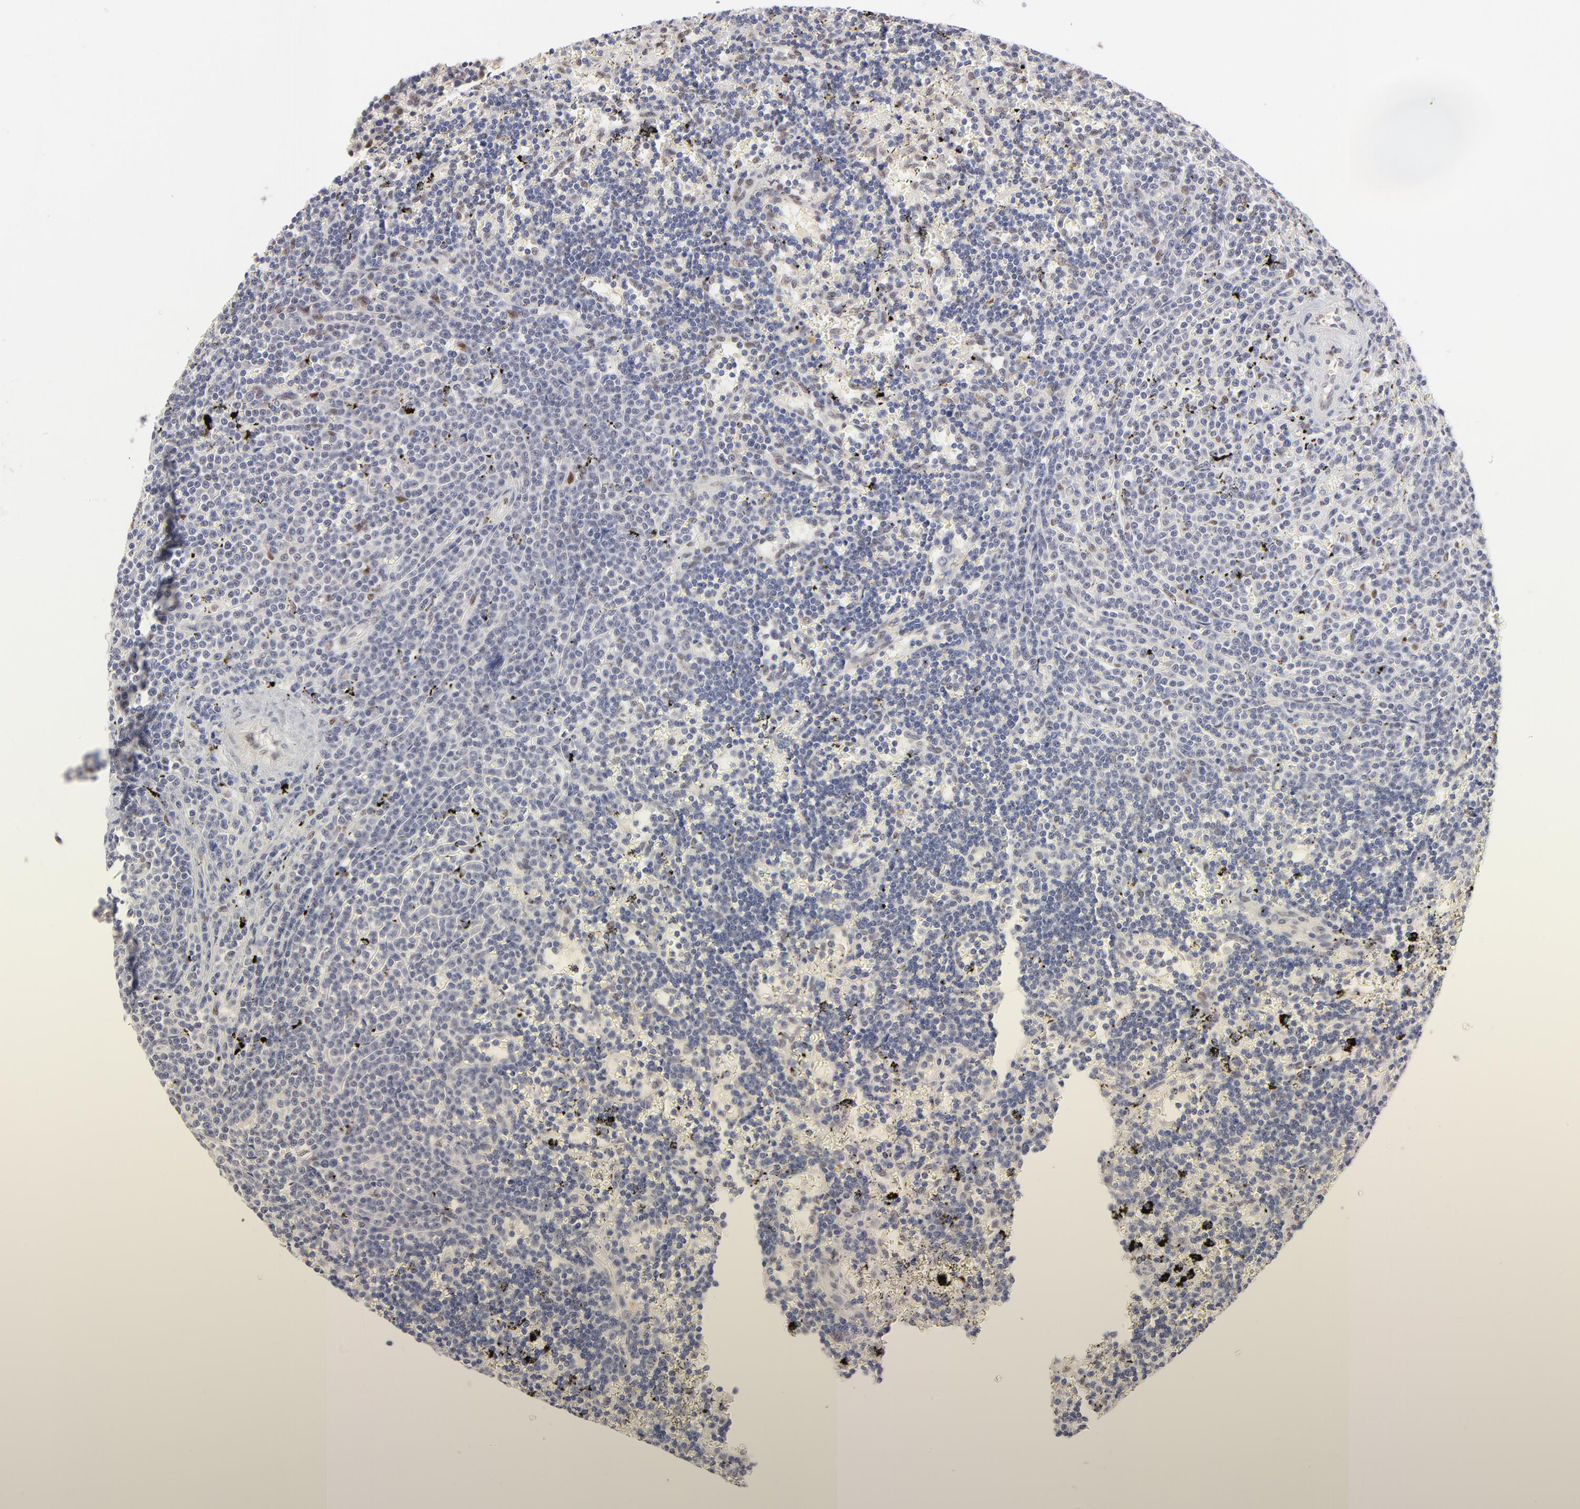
{"staining": {"intensity": "weak", "quantity": "25%-75%", "location": "nuclear"}, "tissue": "lymphoma", "cell_type": "Tumor cells", "image_type": "cancer", "snomed": [{"axis": "morphology", "description": "Malignant lymphoma, non-Hodgkin's type, Low grade"}, {"axis": "topography", "description": "Spleen"}], "caption": "Immunohistochemistry (IHC) of human low-grade malignant lymphoma, non-Hodgkin's type shows low levels of weak nuclear positivity in approximately 25%-75% of tumor cells.", "gene": "STAT3", "patient": {"sex": "male", "age": 60}}